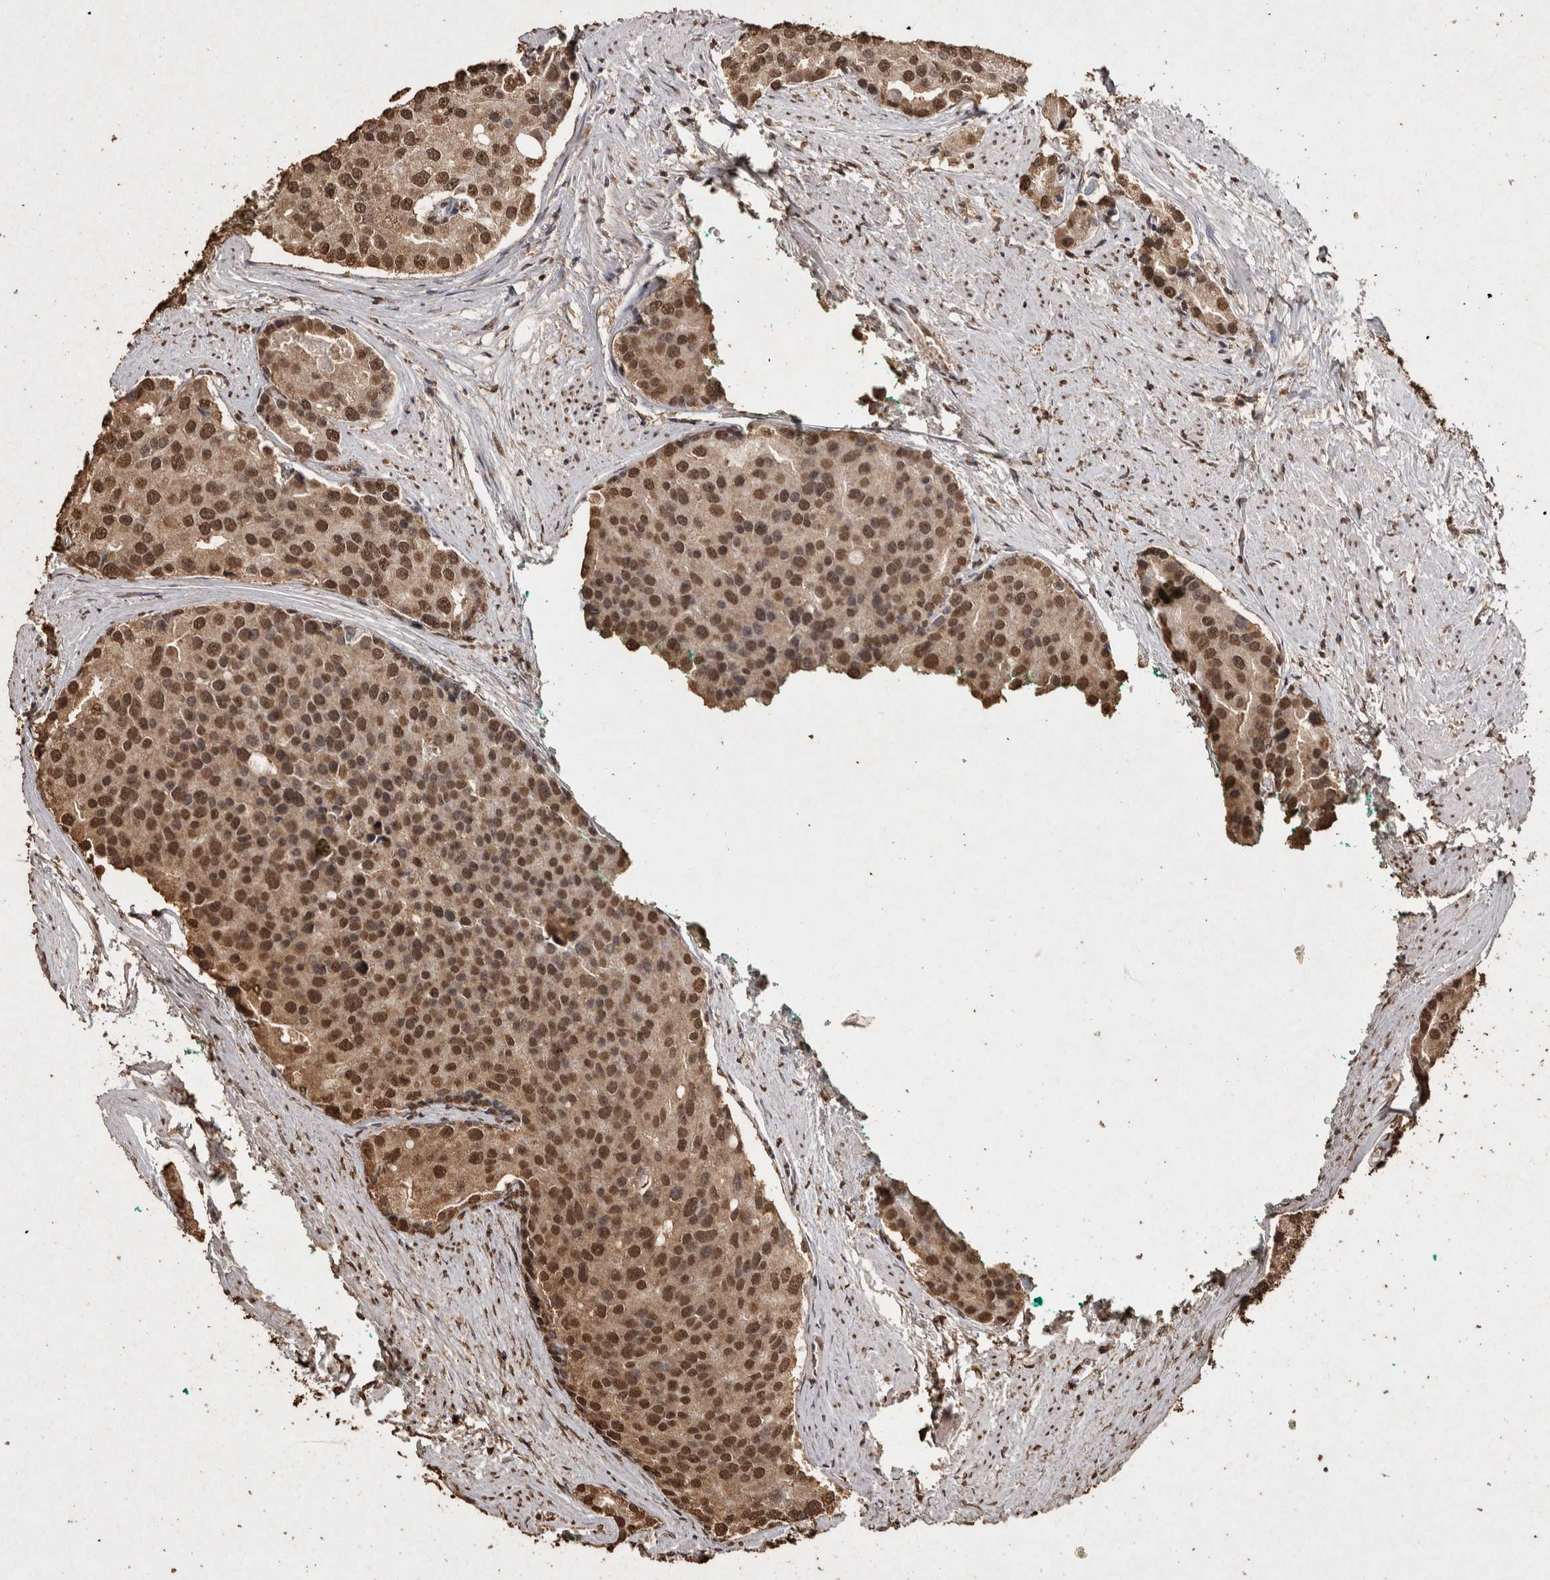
{"staining": {"intensity": "strong", "quantity": ">75%", "location": "nuclear"}, "tissue": "prostate cancer", "cell_type": "Tumor cells", "image_type": "cancer", "snomed": [{"axis": "morphology", "description": "Adenocarcinoma, High grade"}, {"axis": "topography", "description": "Prostate"}], "caption": "Tumor cells display high levels of strong nuclear staining in about >75% of cells in prostate cancer (high-grade adenocarcinoma).", "gene": "FSTL3", "patient": {"sex": "male", "age": 50}}